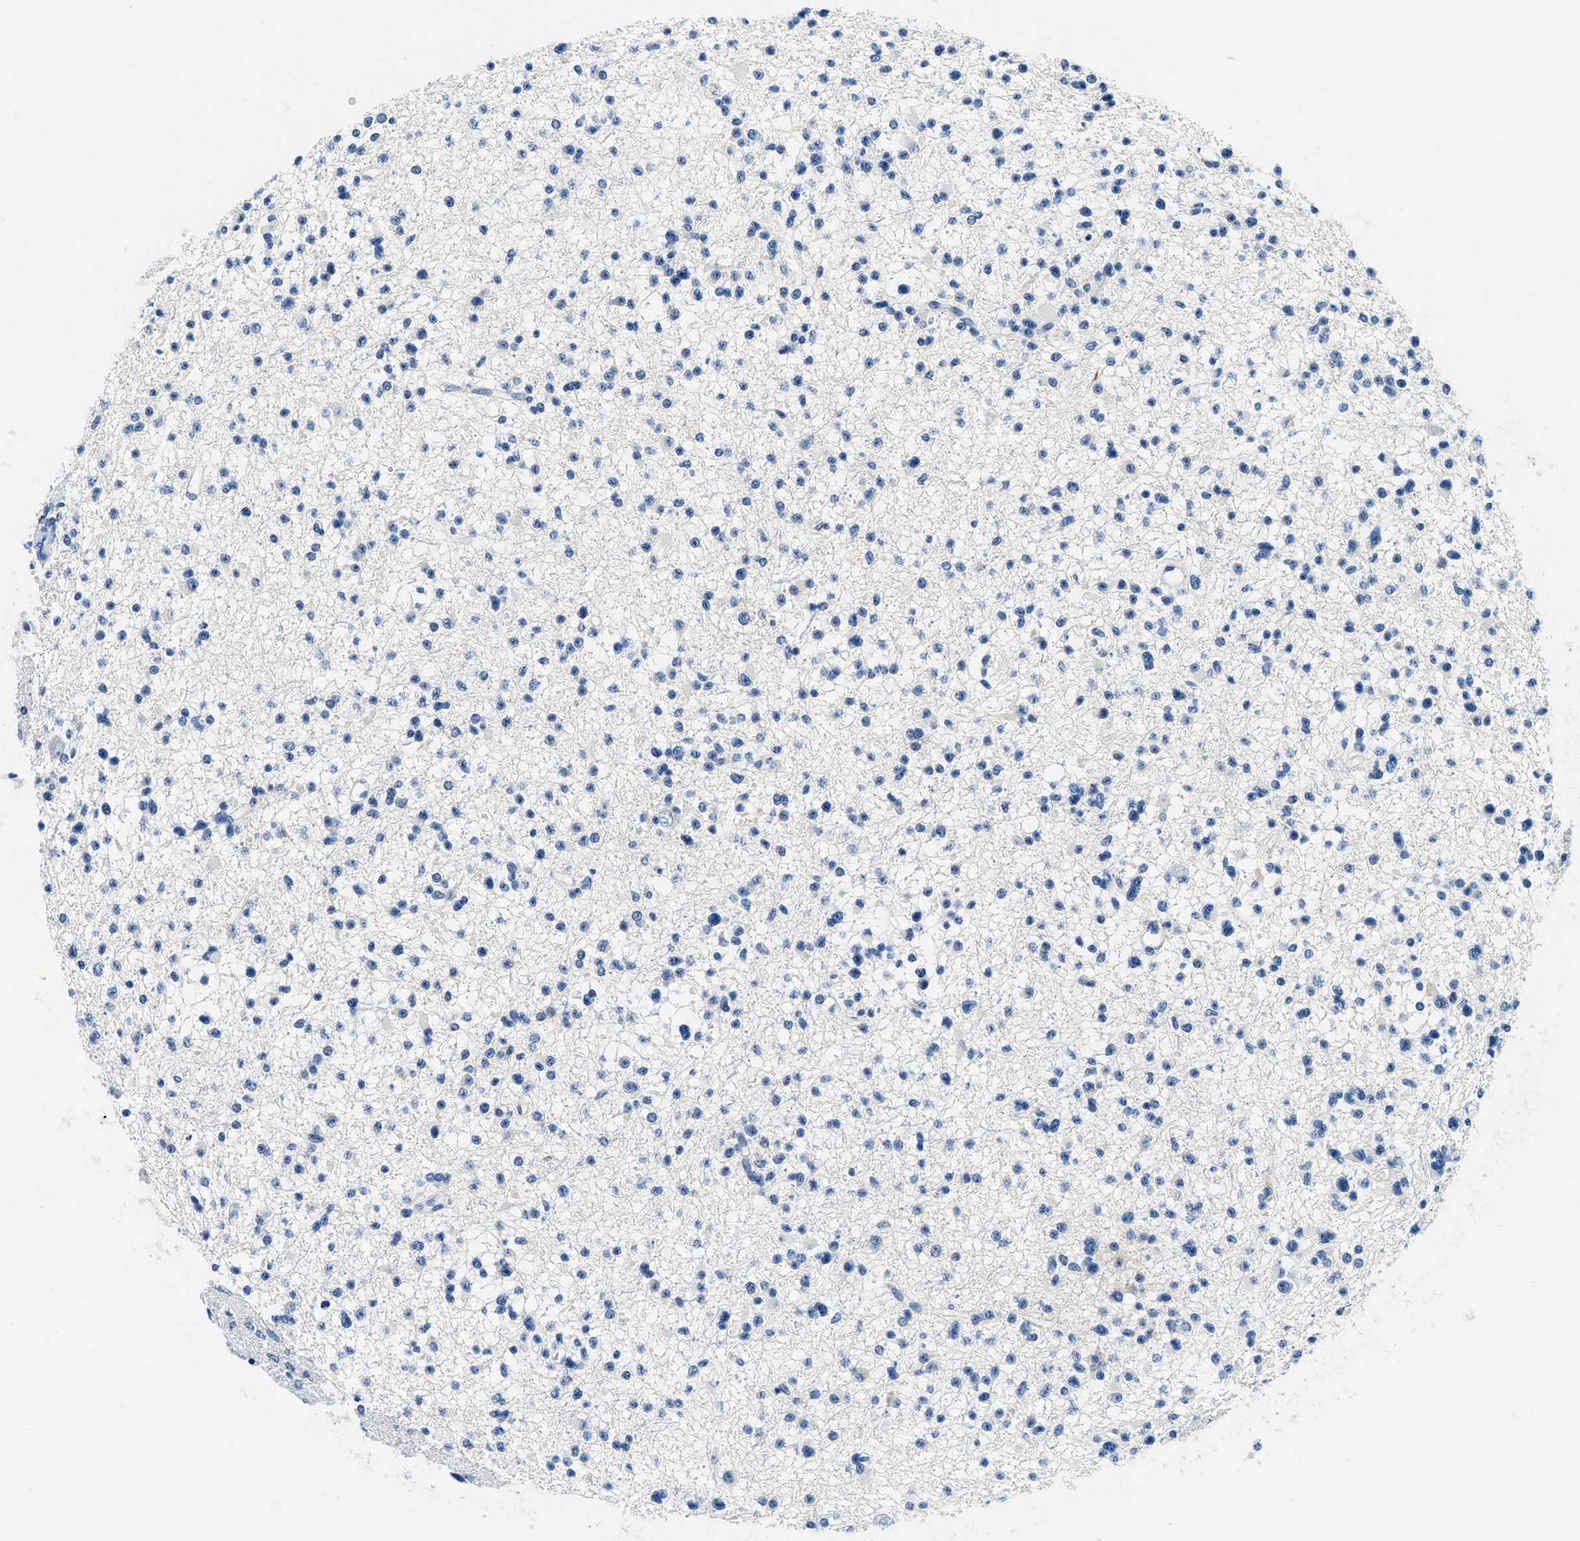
{"staining": {"intensity": "negative", "quantity": "none", "location": "none"}, "tissue": "glioma", "cell_type": "Tumor cells", "image_type": "cancer", "snomed": [{"axis": "morphology", "description": "Glioma, malignant, Low grade"}, {"axis": "topography", "description": "Brain"}], "caption": "The photomicrograph demonstrates no significant positivity in tumor cells of glioma.", "gene": "GSTM3", "patient": {"sex": "female", "age": 22}}